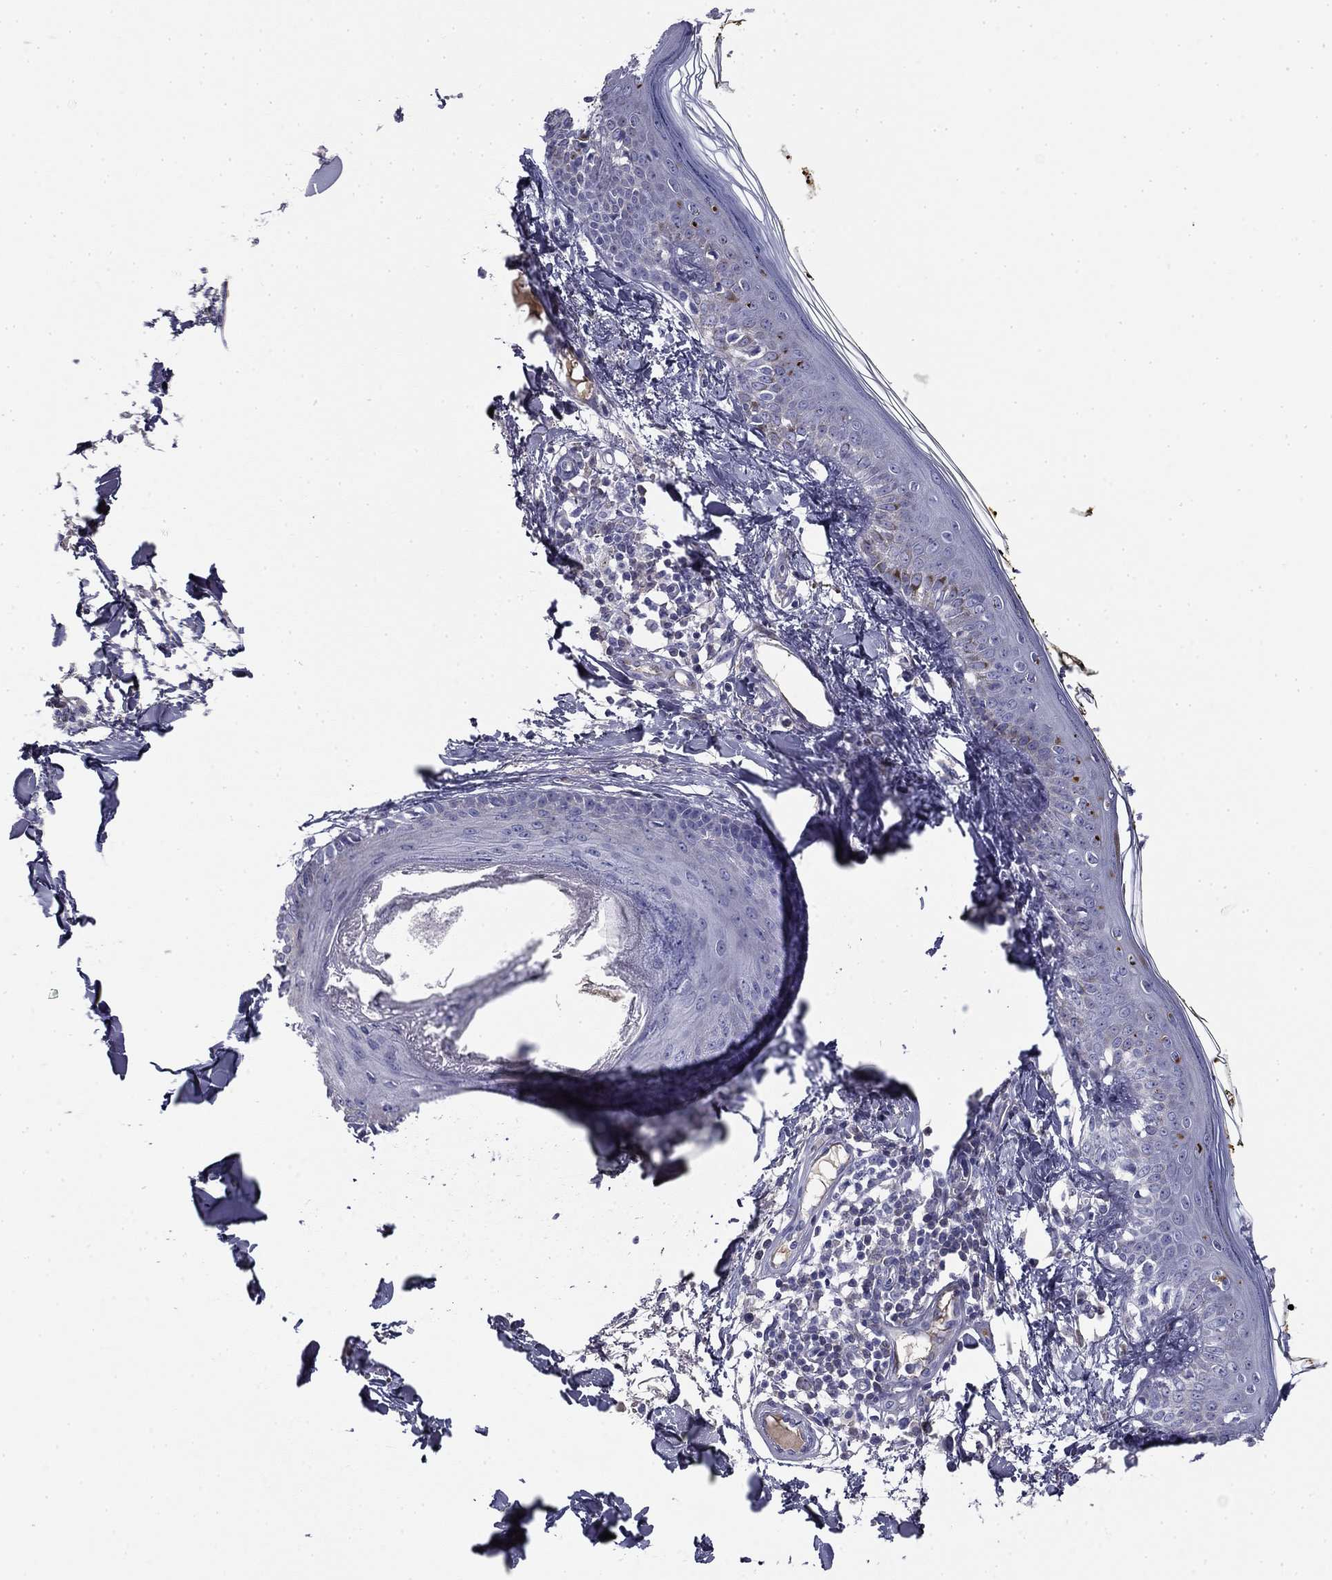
{"staining": {"intensity": "negative", "quantity": "none", "location": "none"}, "tissue": "skin", "cell_type": "Fibroblasts", "image_type": "normal", "snomed": [{"axis": "morphology", "description": "Normal tissue, NOS"}, {"axis": "topography", "description": "Skin"}], "caption": "IHC of unremarkable human skin shows no staining in fibroblasts.", "gene": "CPLX4", "patient": {"sex": "male", "age": 76}}